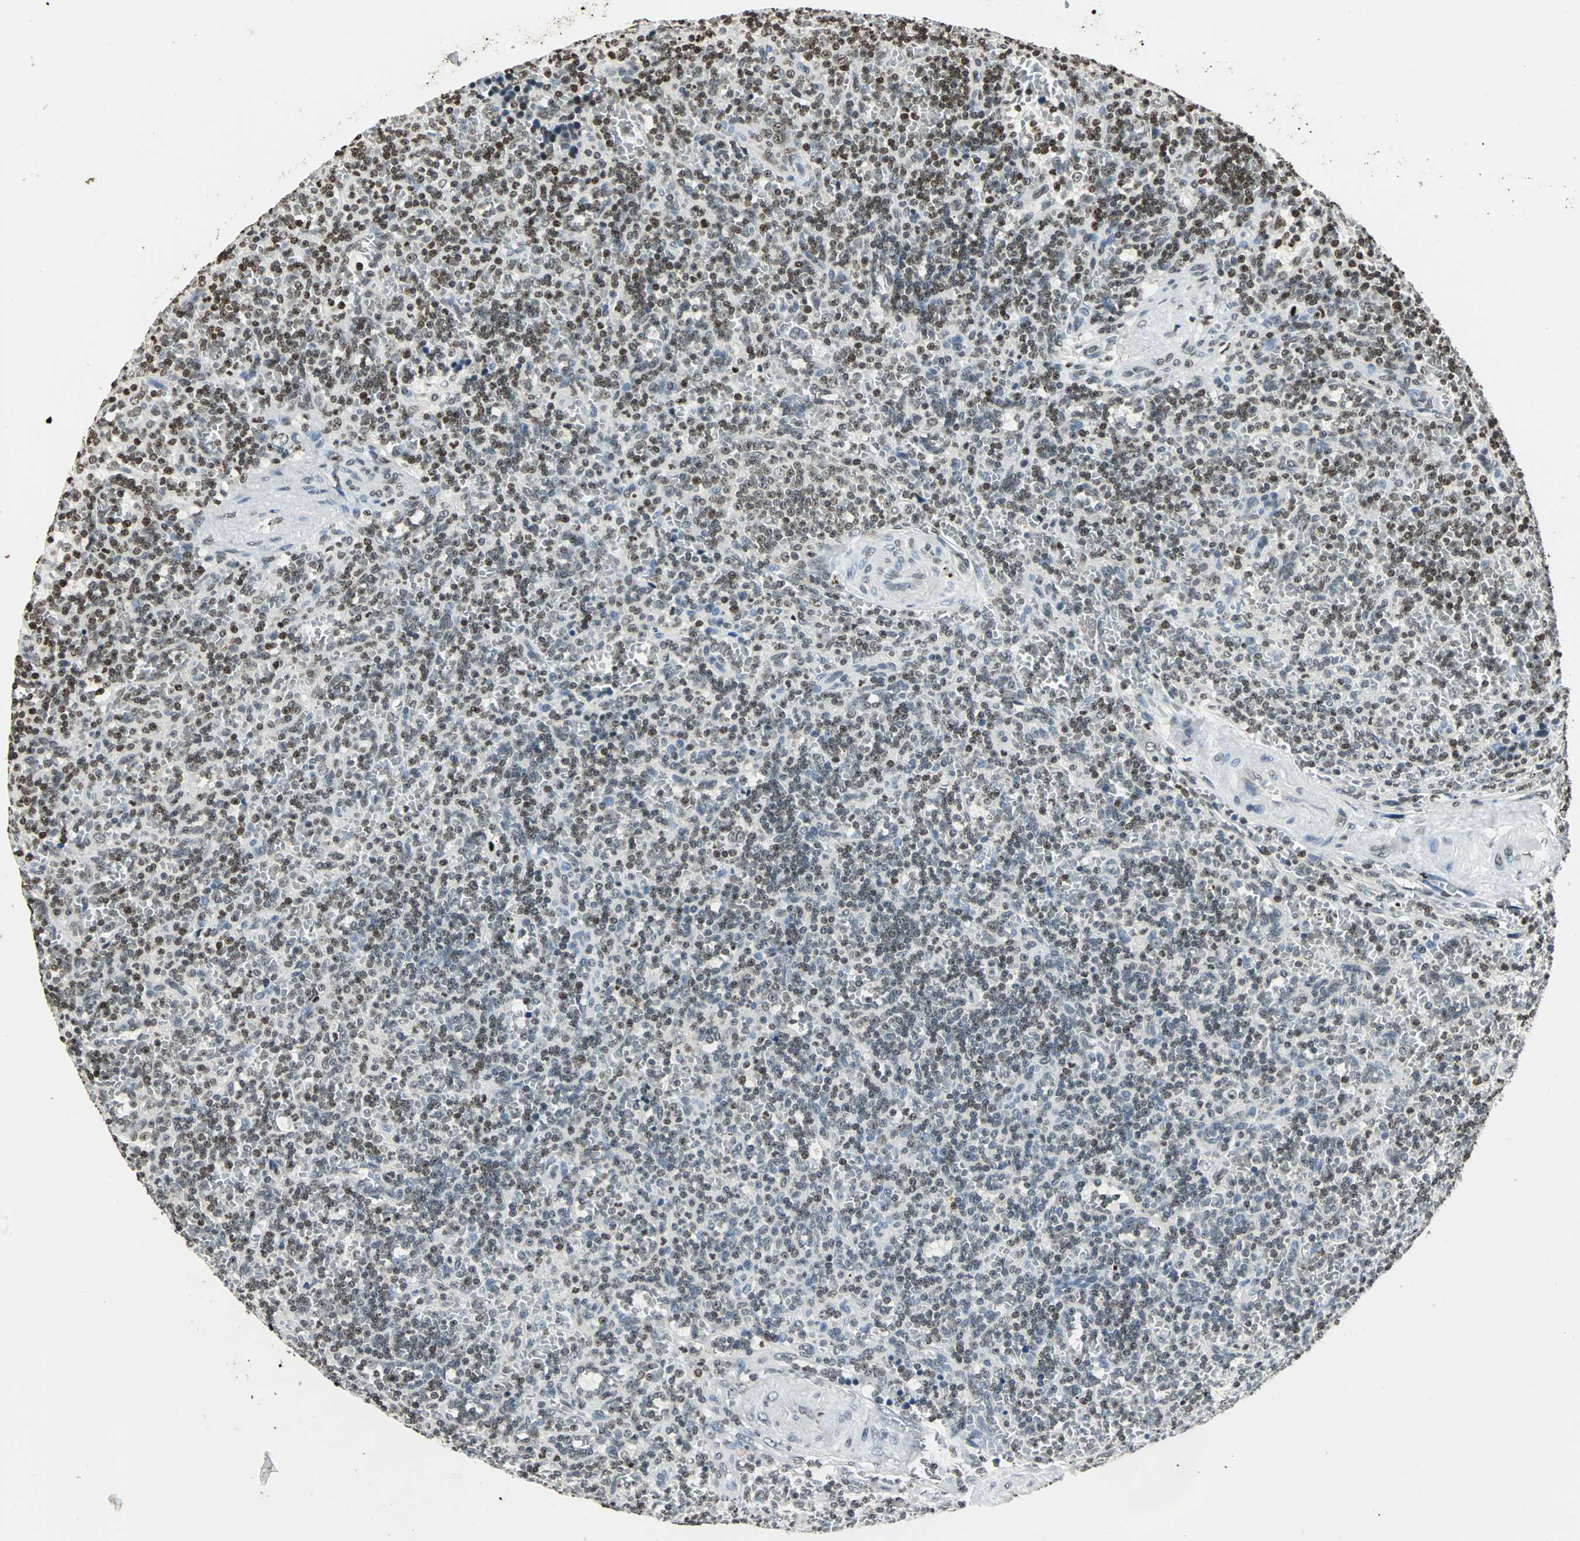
{"staining": {"intensity": "strong", "quantity": "25%-75%", "location": "nuclear"}, "tissue": "lymphoma", "cell_type": "Tumor cells", "image_type": "cancer", "snomed": [{"axis": "morphology", "description": "Malignant lymphoma, non-Hodgkin's type, Low grade"}, {"axis": "topography", "description": "Spleen"}], "caption": "Low-grade malignant lymphoma, non-Hodgkin's type stained with immunohistochemistry shows strong nuclear positivity in about 25%-75% of tumor cells. (DAB = brown stain, brightfield microscopy at high magnification).", "gene": "PAXIP1", "patient": {"sex": "male", "age": 73}}